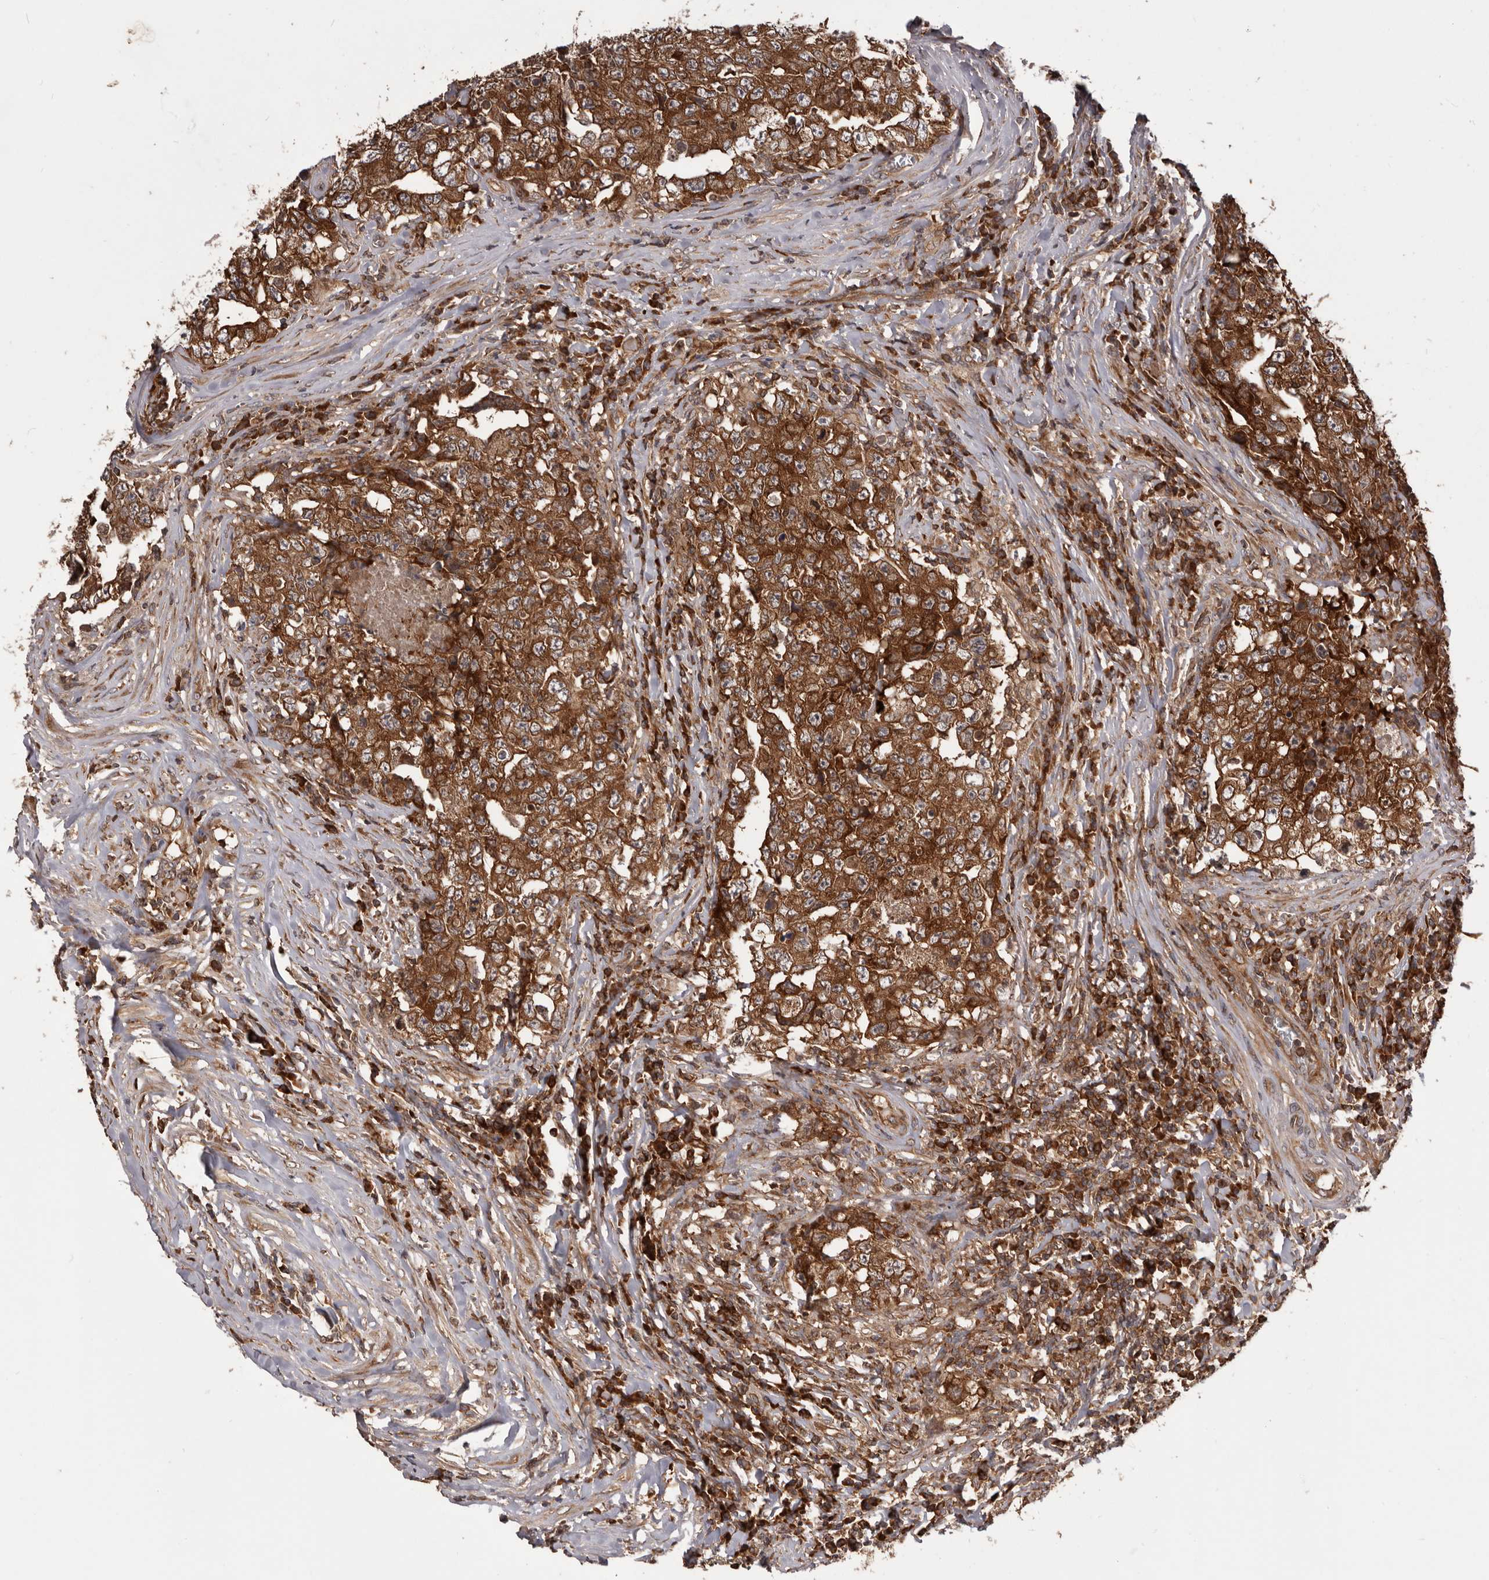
{"staining": {"intensity": "strong", "quantity": ">75%", "location": "cytoplasmic/membranous"}, "tissue": "testis cancer", "cell_type": "Tumor cells", "image_type": "cancer", "snomed": [{"axis": "morphology", "description": "Carcinoma, Embryonal, NOS"}, {"axis": "topography", "description": "Testis"}], "caption": "IHC of human testis cancer (embryonal carcinoma) reveals high levels of strong cytoplasmic/membranous positivity in approximately >75% of tumor cells.", "gene": "HBS1L", "patient": {"sex": "male", "age": 26}}